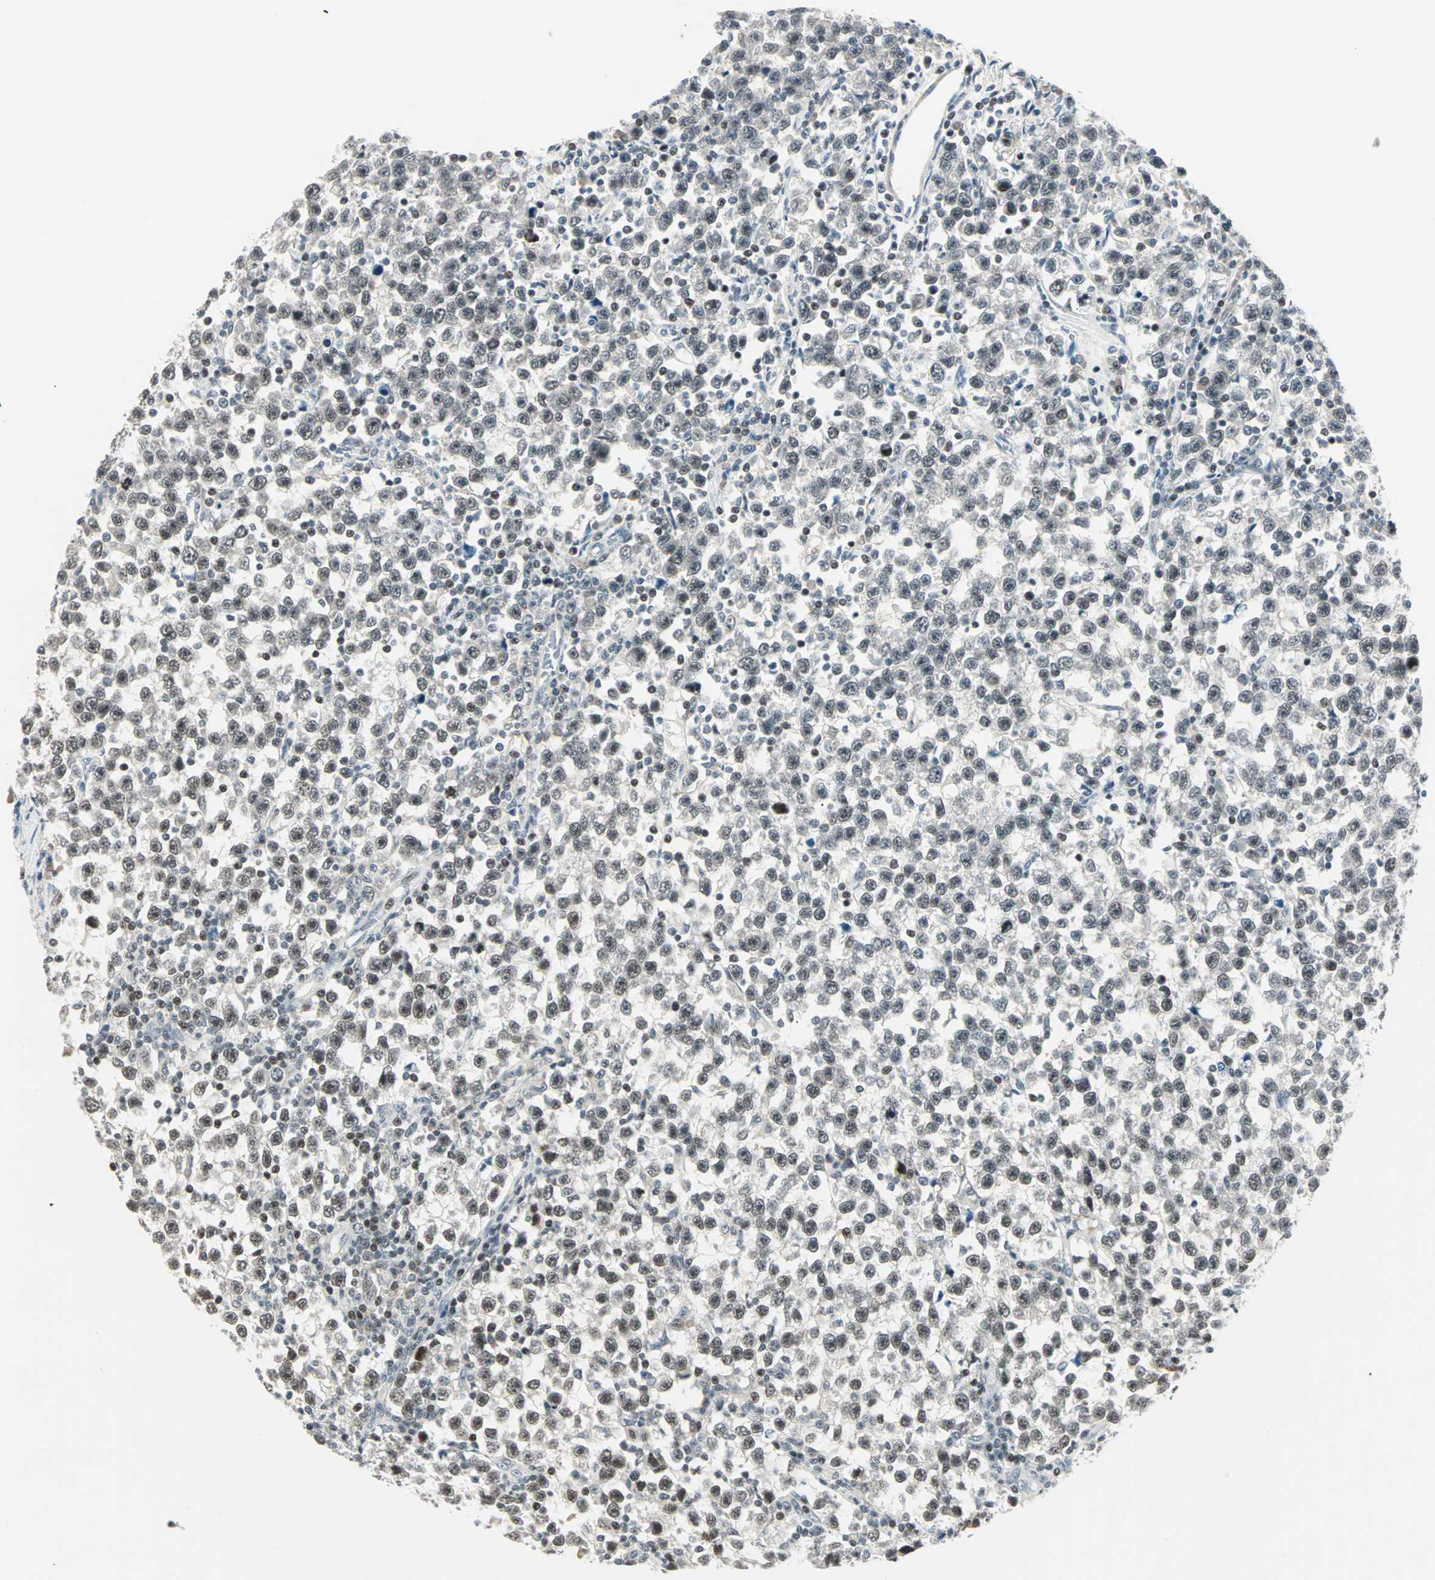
{"staining": {"intensity": "weak", "quantity": "25%-75%", "location": "nuclear"}, "tissue": "testis cancer", "cell_type": "Tumor cells", "image_type": "cancer", "snomed": [{"axis": "morphology", "description": "Seminoma, NOS"}, {"axis": "topography", "description": "Testis"}], "caption": "Testis cancer (seminoma) tissue reveals weak nuclear staining in about 25%-75% of tumor cells, visualized by immunohistochemistry.", "gene": "SIN3A", "patient": {"sex": "male", "age": 43}}